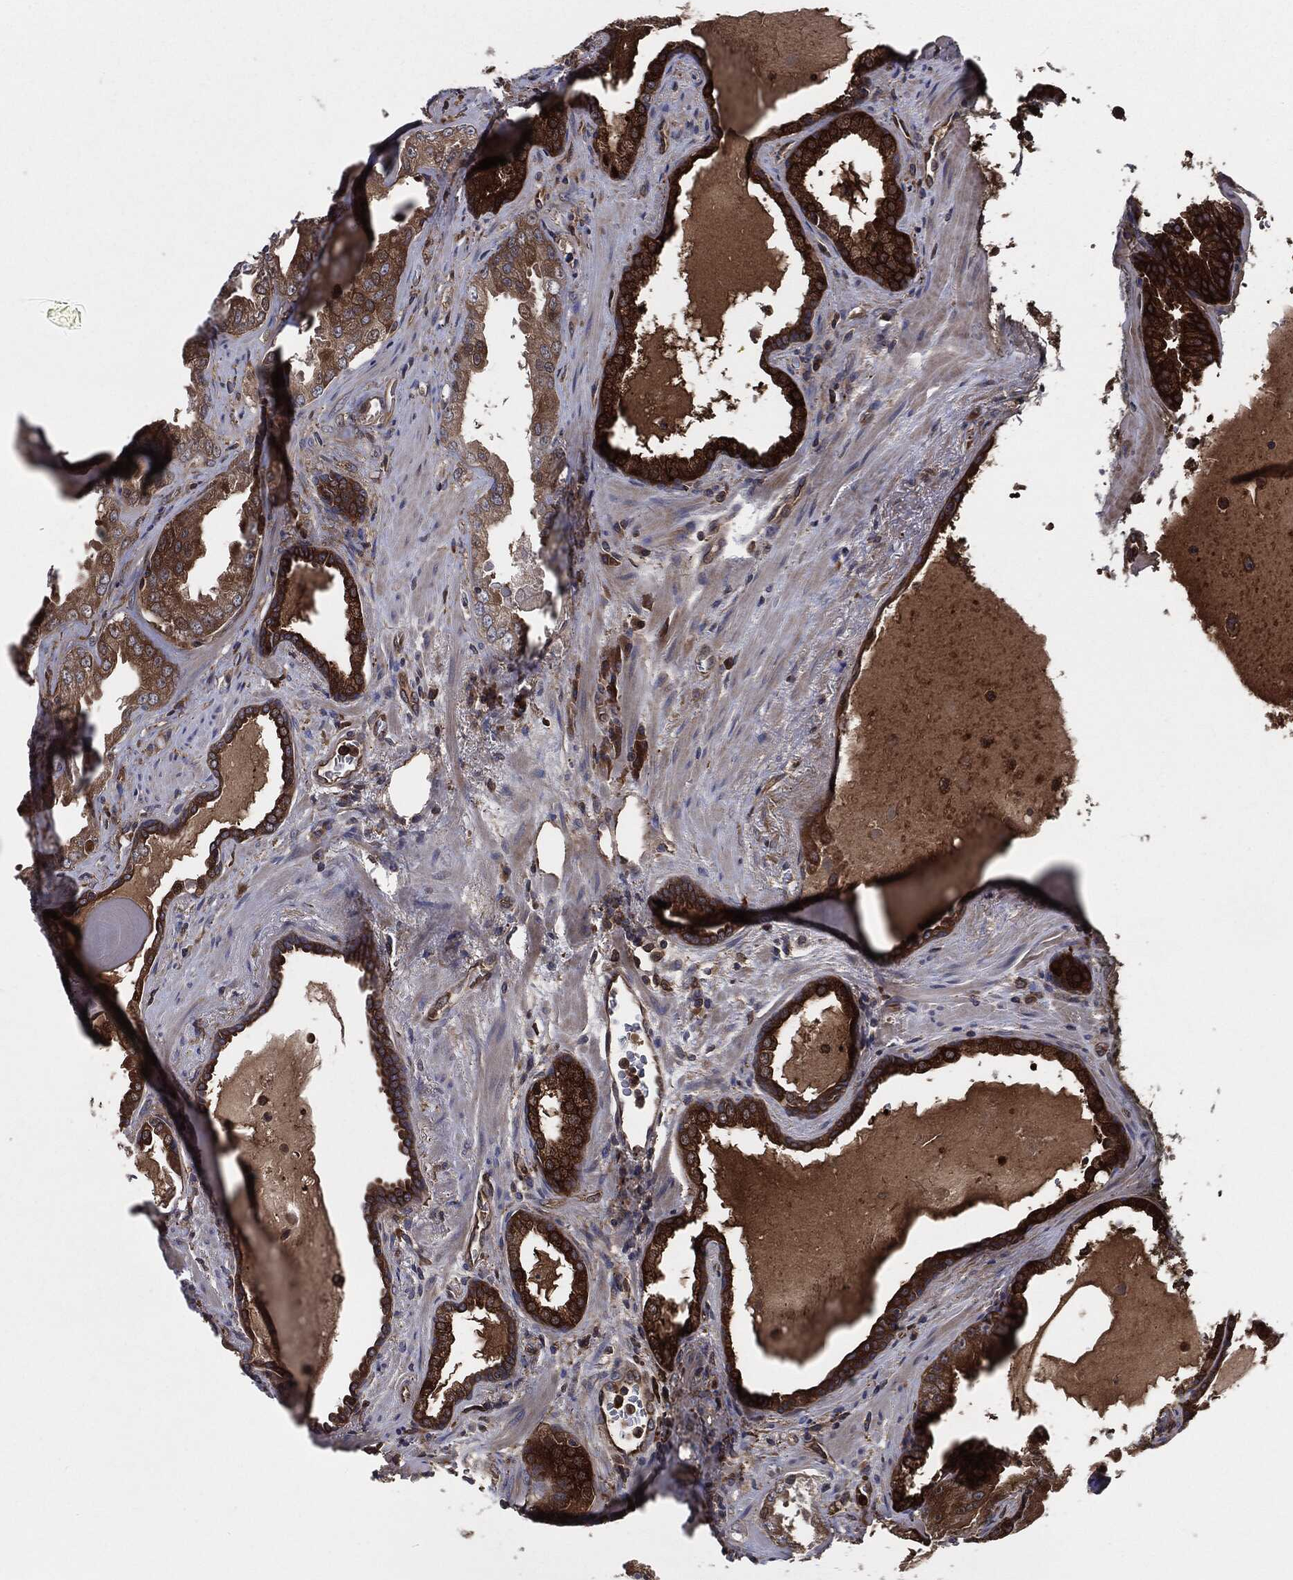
{"staining": {"intensity": "strong", "quantity": ">75%", "location": "cytoplasmic/membranous"}, "tissue": "prostate cancer", "cell_type": "Tumor cells", "image_type": "cancer", "snomed": [{"axis": "morphology", "description": "Adenocarcinoma, Low grade"}, {"axis": "topography", "description": "Prostate"}], "caption": "A brown stain labels strong cytoplasmic/membranous staining of a protein in low-grade adenocarcinoma (prostate) tumor cells.", "gene": "XPNPEP1", "patient": {"sex": "male", "age": 62}}